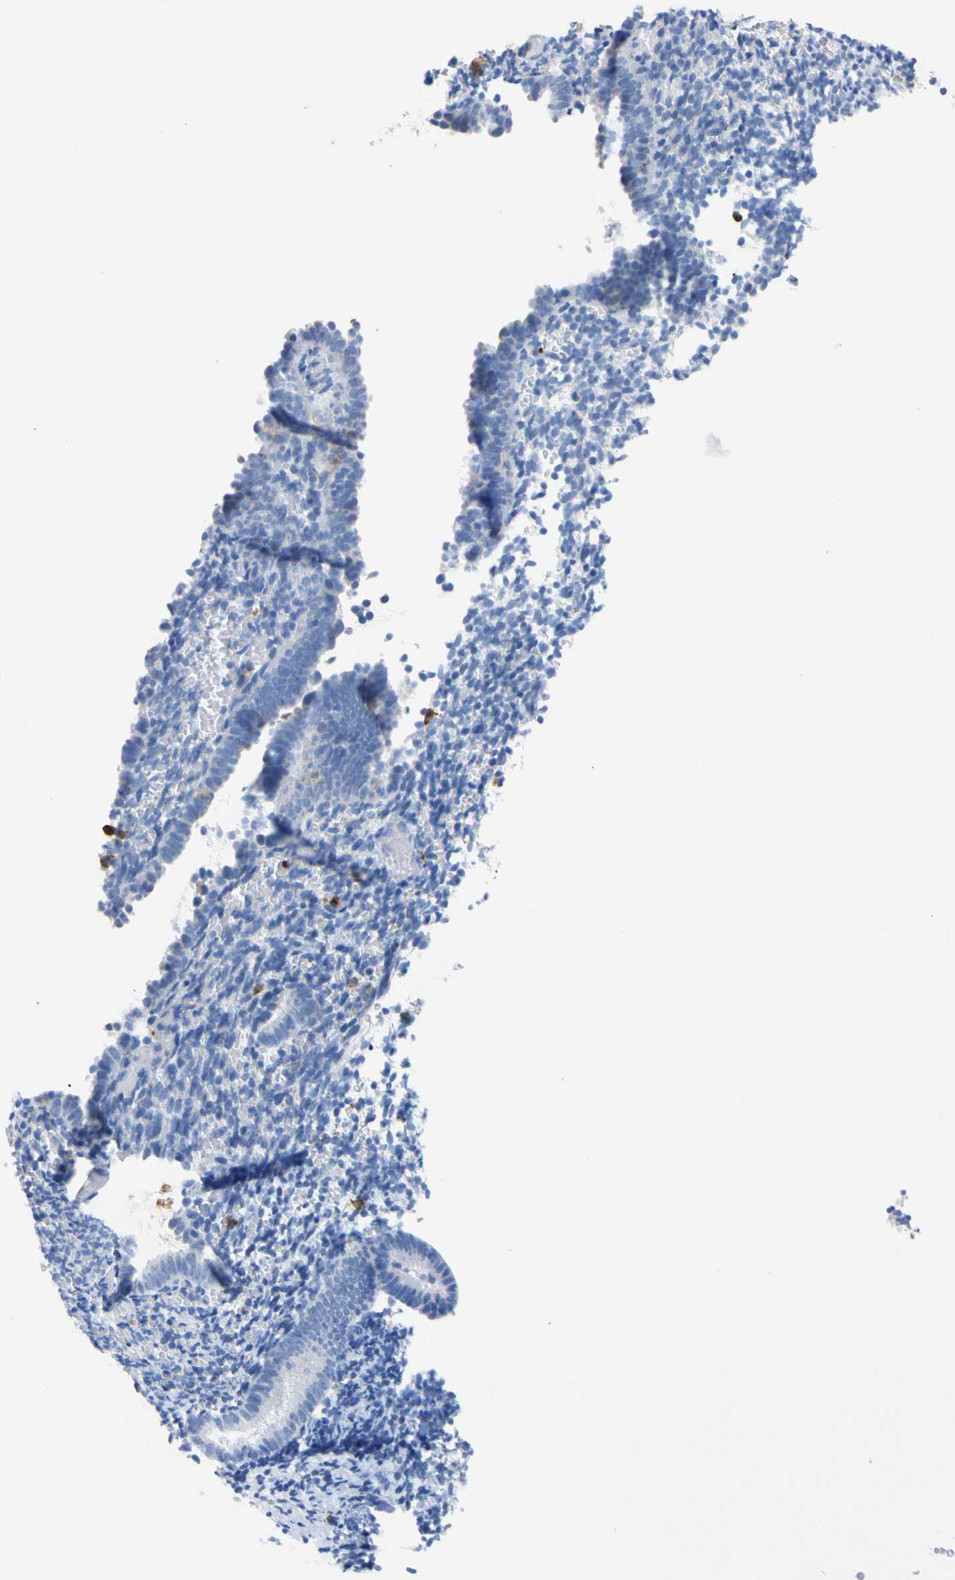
{"staining": {"intensity": "negative", "quantity": "none", "location": "none"}, "tissue": "endometrium", "cell_type": "Cells in endometrial stroma", "image_type": "normal", "snomed": [{"axis": "morphology", "description": "Normal tissue, NOS"}, {"axis": "topography", "description": "Endometrium"}], "caption": "Immunohistochemical staining of benign endometrium reveals no significant staining in cells in endometrial stroma. (DAB immunohistochemistry (IHC), high magnification).", "gene": "NCF4", "patient": {"sex": "female", "age": 51}}